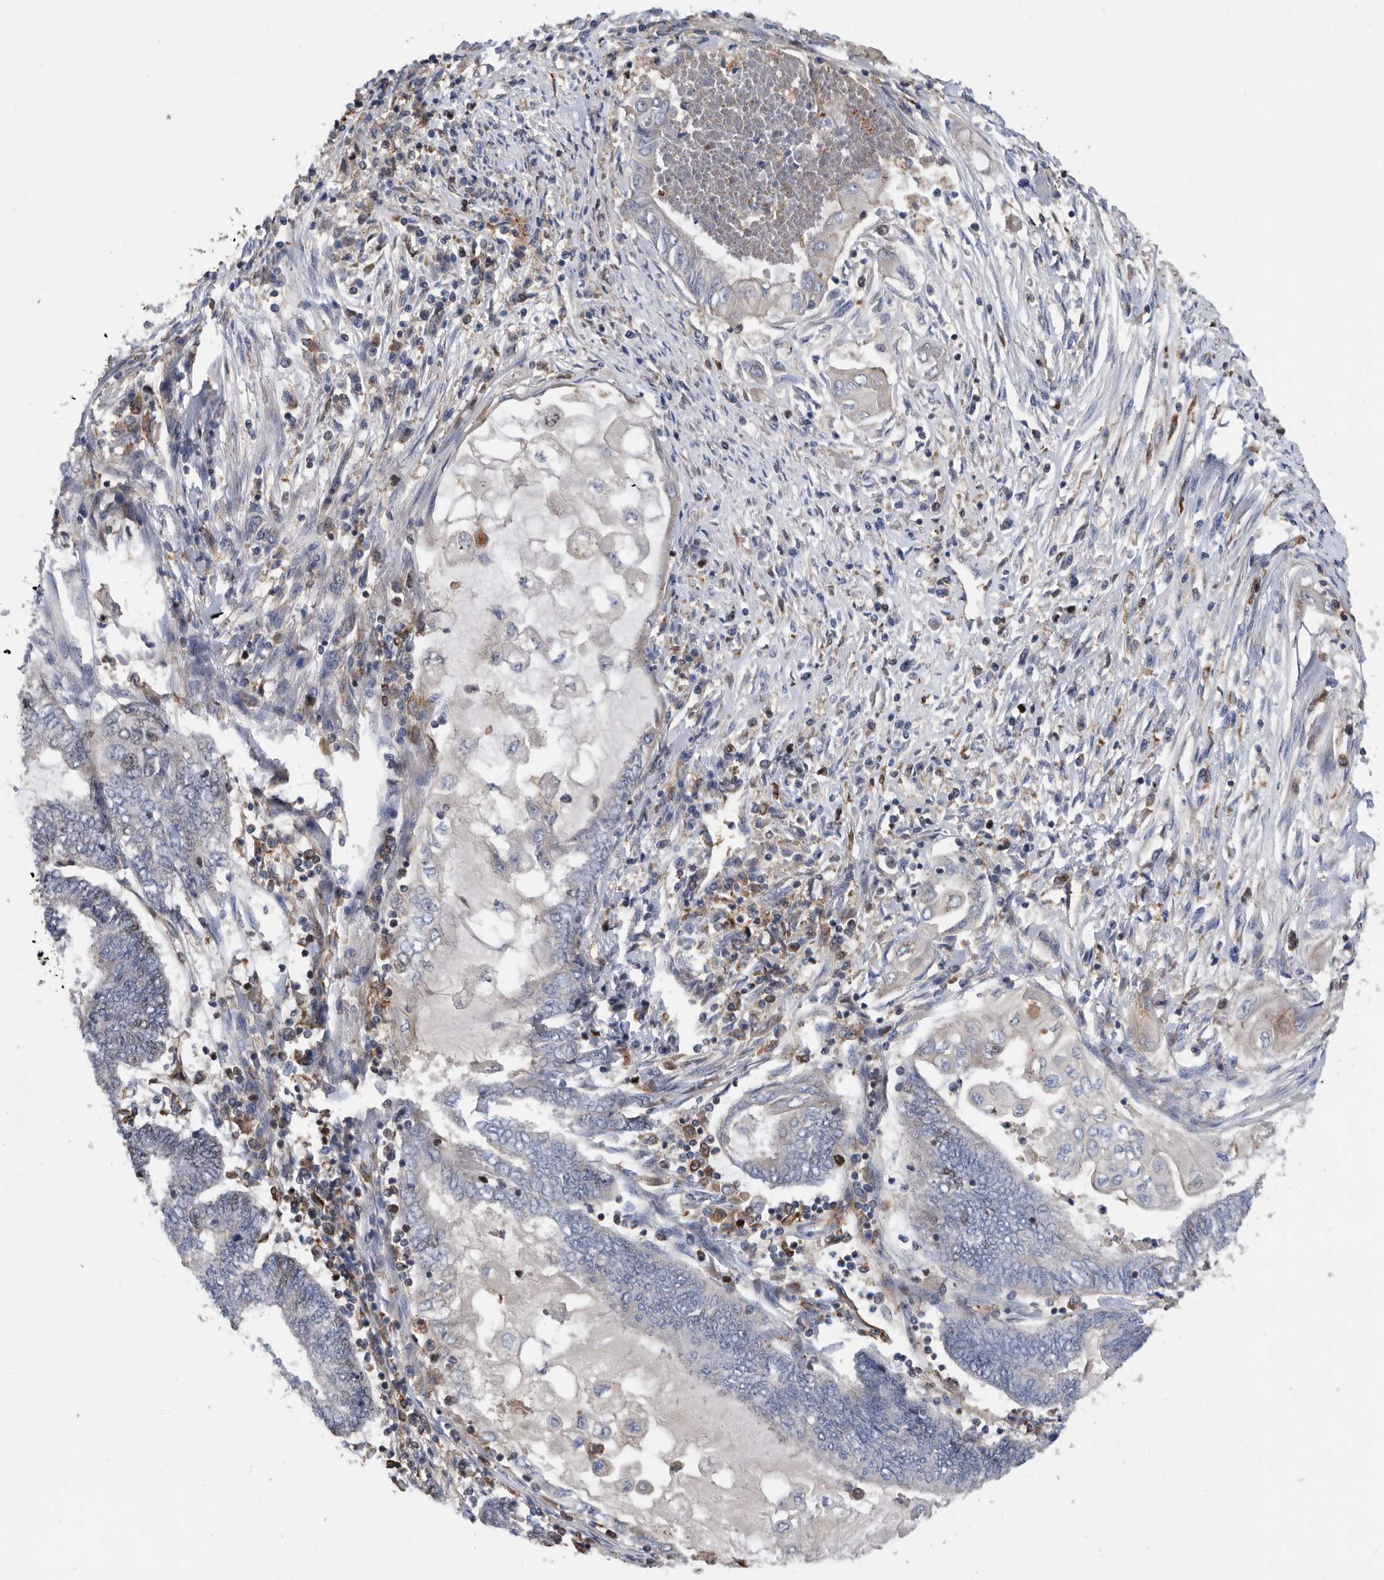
{"staining": {"intensity": "negative", "quantity": "none", "location": "none"}, "tissue": "endometrial cancer", "cell_type": "Tumor cells", "image_type": "cancer", "snomed": [{"axis": "morphology", "description": "Adenocarcinoma, NOS"}, {"axis": "topography", "description": "Uterus"}, {"axis": "topography", "description": "Endometrium"}], "caption": "Immunohistochemistry (IHC) micrograph of neoplastic tissue: human endometrial adenocarcinoma stained with DAB demonstrates no significant protein staining in tumor cells.", "gene": "ATAD2", "patient": {"sex": "female", "age": 70}}